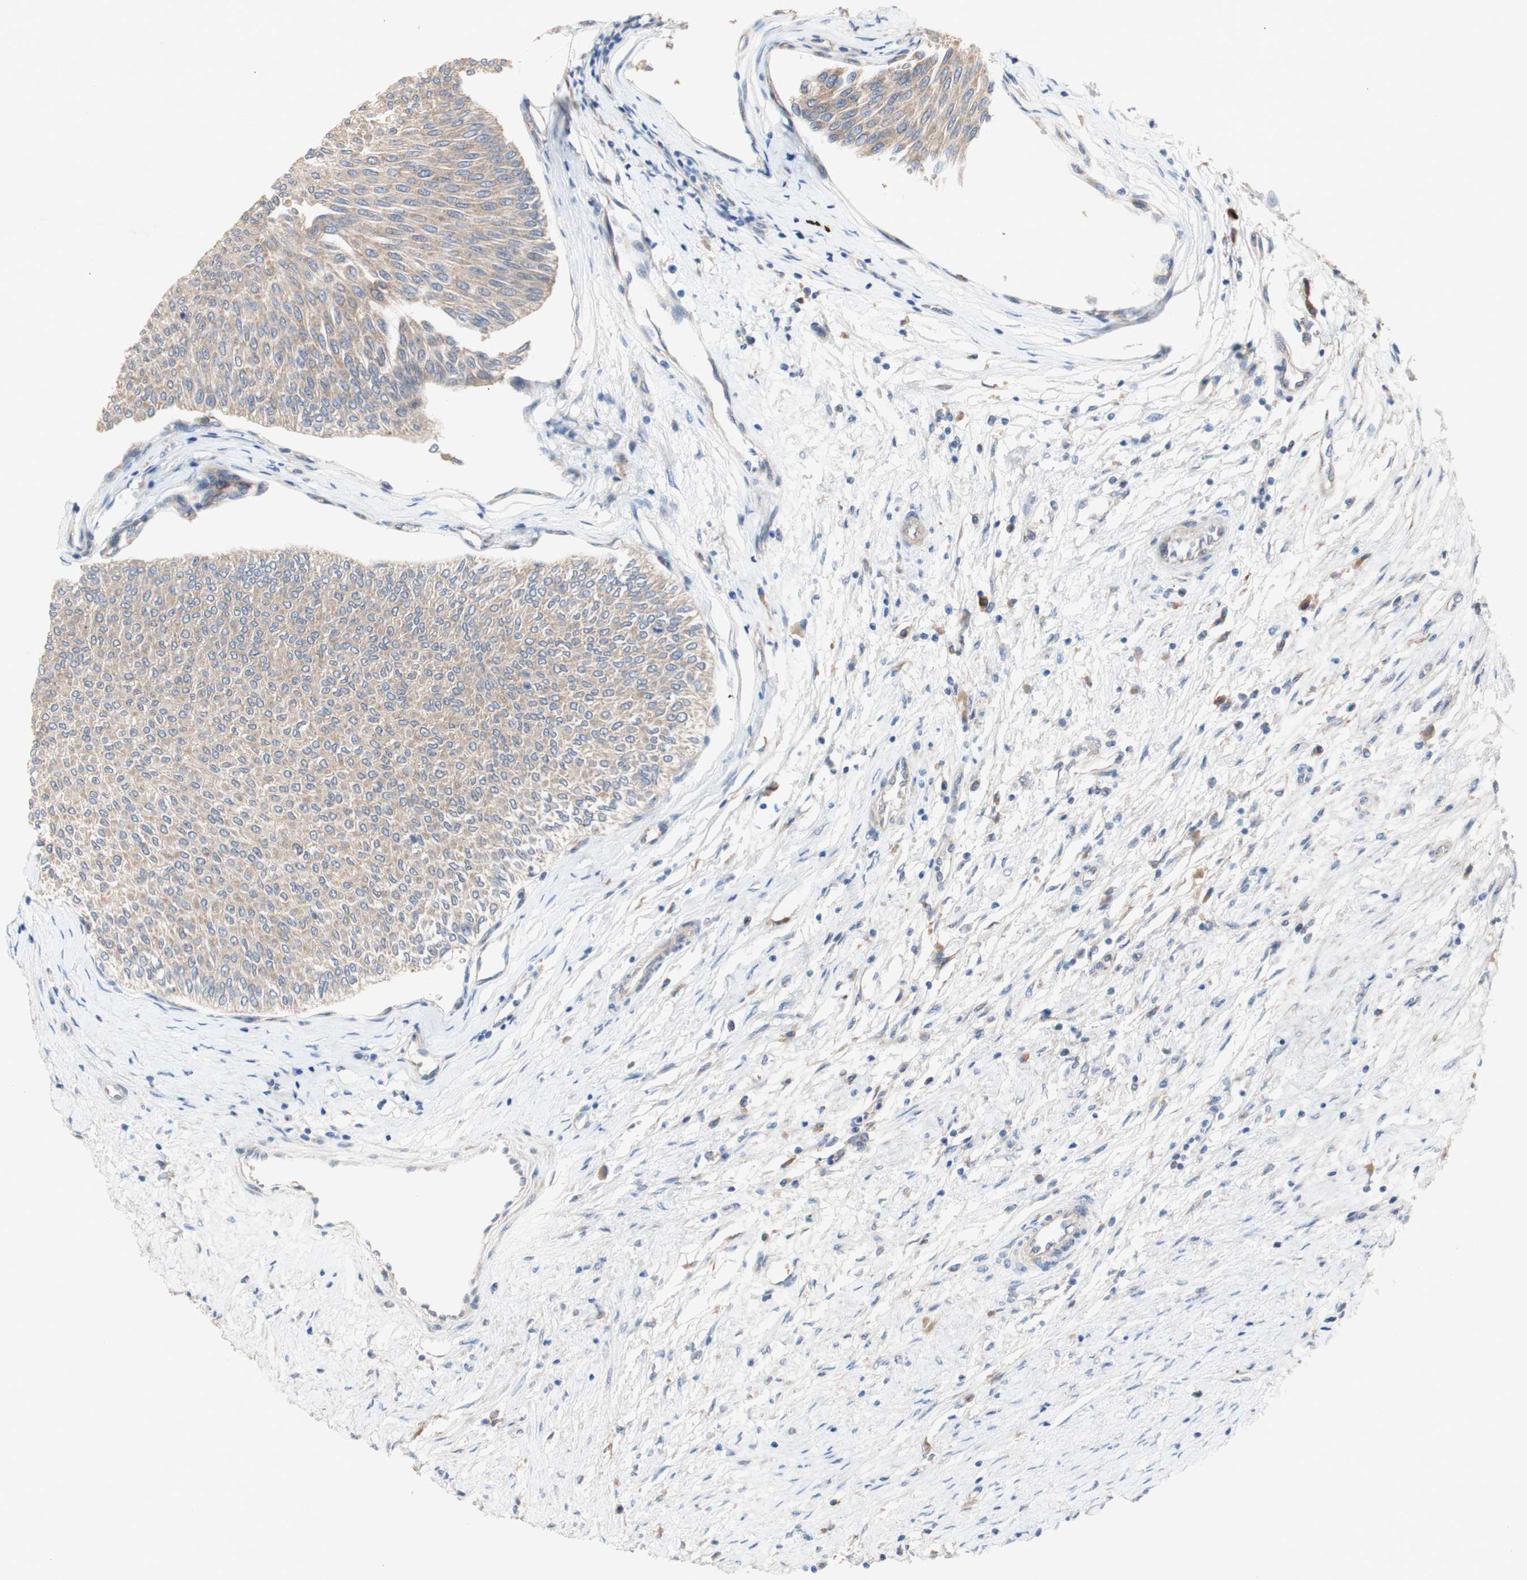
{"staining": {"intensity": "moderate", "quantity": ">75%", "location": "cytoplasmic/membranous"}, "tissue": "urothelial cancer", "cell_type": "Tumor cells", "image_type": "cancer", "snomed": [{"axis": "morphology", "description": "Urothelial carcinoma, Low grade"}, {"axis": "topography", "description": "Urinary bladder"}], "caption": "The immunohistochemical stain shows moderate cytoplasmic/membranous positivity in tumor cells of urothelial carcinoma (low-grade) tissue. (DAB IHC, brown staining for protein, blue staining for nuclei).", "gene": "PDGFB", "patient": {"sex": "male", "age": 78}}